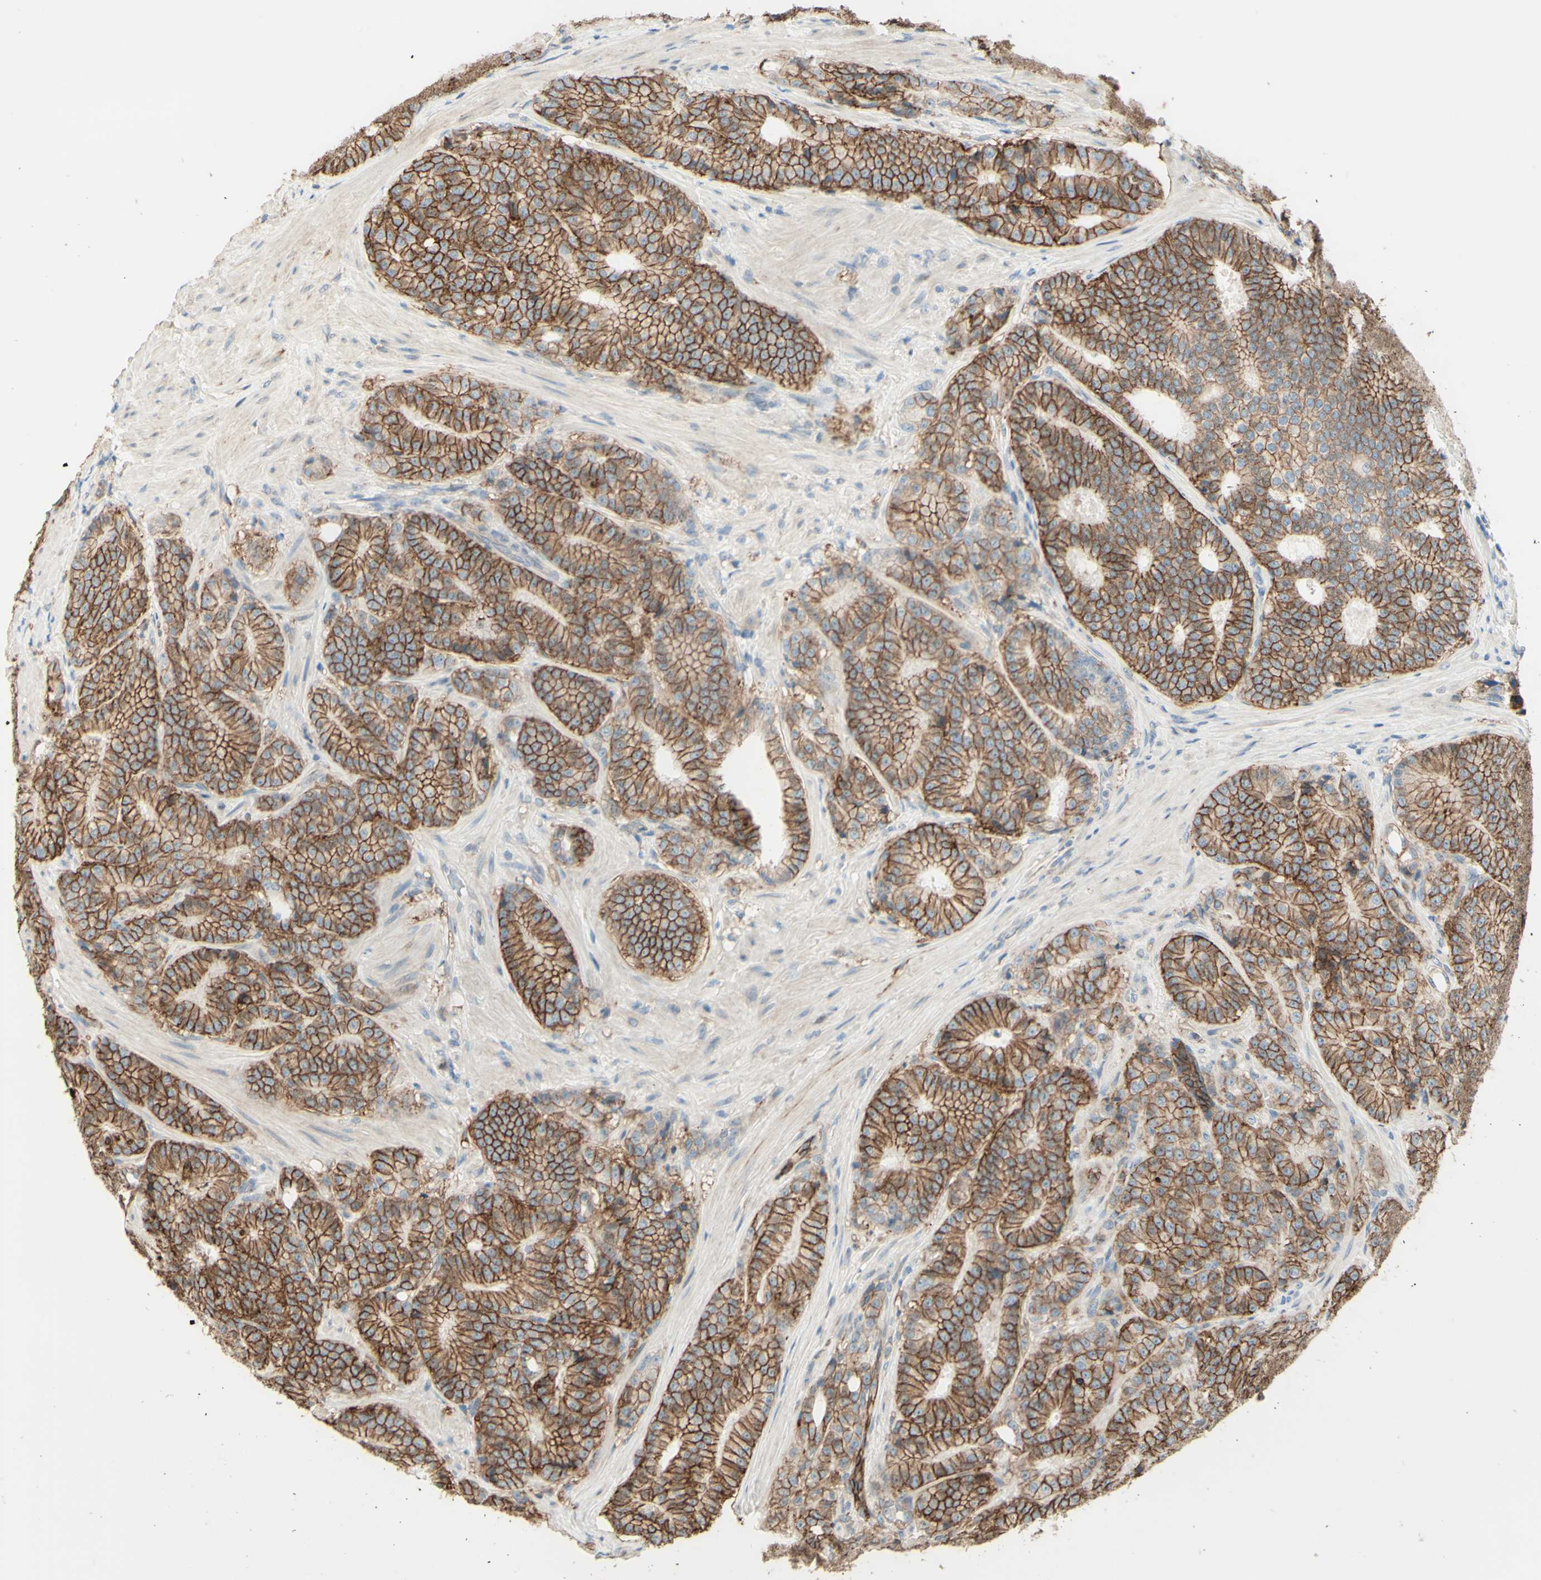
{"staining": {"intensity": "moderate", "quantity": ">75%", "location": "cytoplasmic/membranous"}, "tissue": "prostate cancer", "cell_type": "Tumor cells", "image_type": "cancer", "snomed": [{"axis": "morphology", "description": "Adenocarcinoma, High grade"}, {"axis": "topography", "description": "Prostate"}], "caption": "Tumor cells demonstrate moderate cytoplasmic/membranous positivity in about >75% of cells in prostate cancer (high-grade adenocarcinoma).", "gene": "RNF149", "patient": {"sex": "male", "age": 61}}